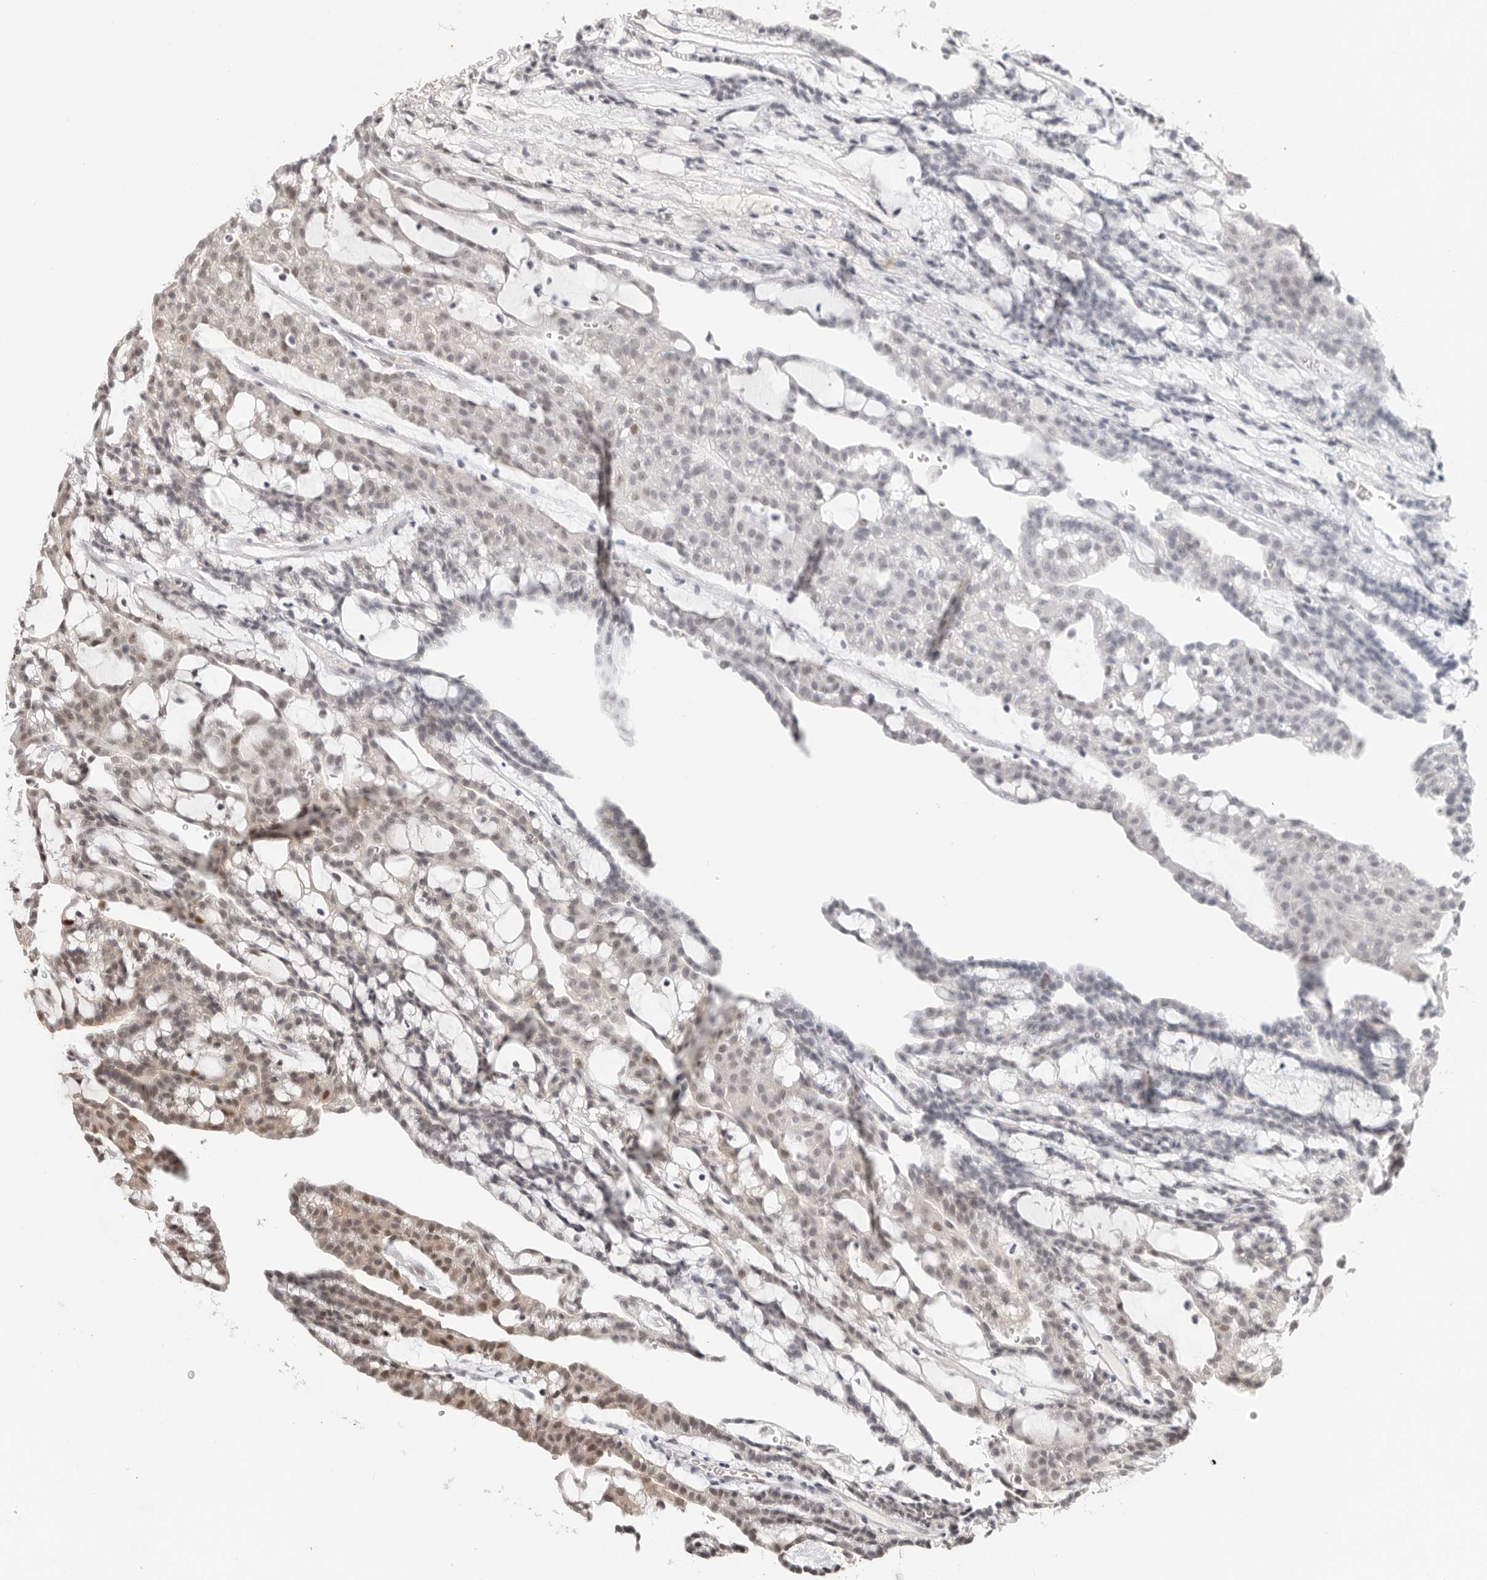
{"staining": {"intensity": "moderate", "quantity": "25%-75%", "location": "nuclear"}, "tissue": "renal cancer", "cell_type": "Tumor cells", "image_type": "cancer", "snomed": [{"axis": "morphology", "description": "Adenocarcinoma, NOS"}, {"axis": "topography", "description": "Kidney"}], "caption": "Renal adenocarcinoma stained with a protein marker exhibits moderate staining in tumor cells.", "gene": "RFC2", "patient": {"sex": "male", "age": 63}}